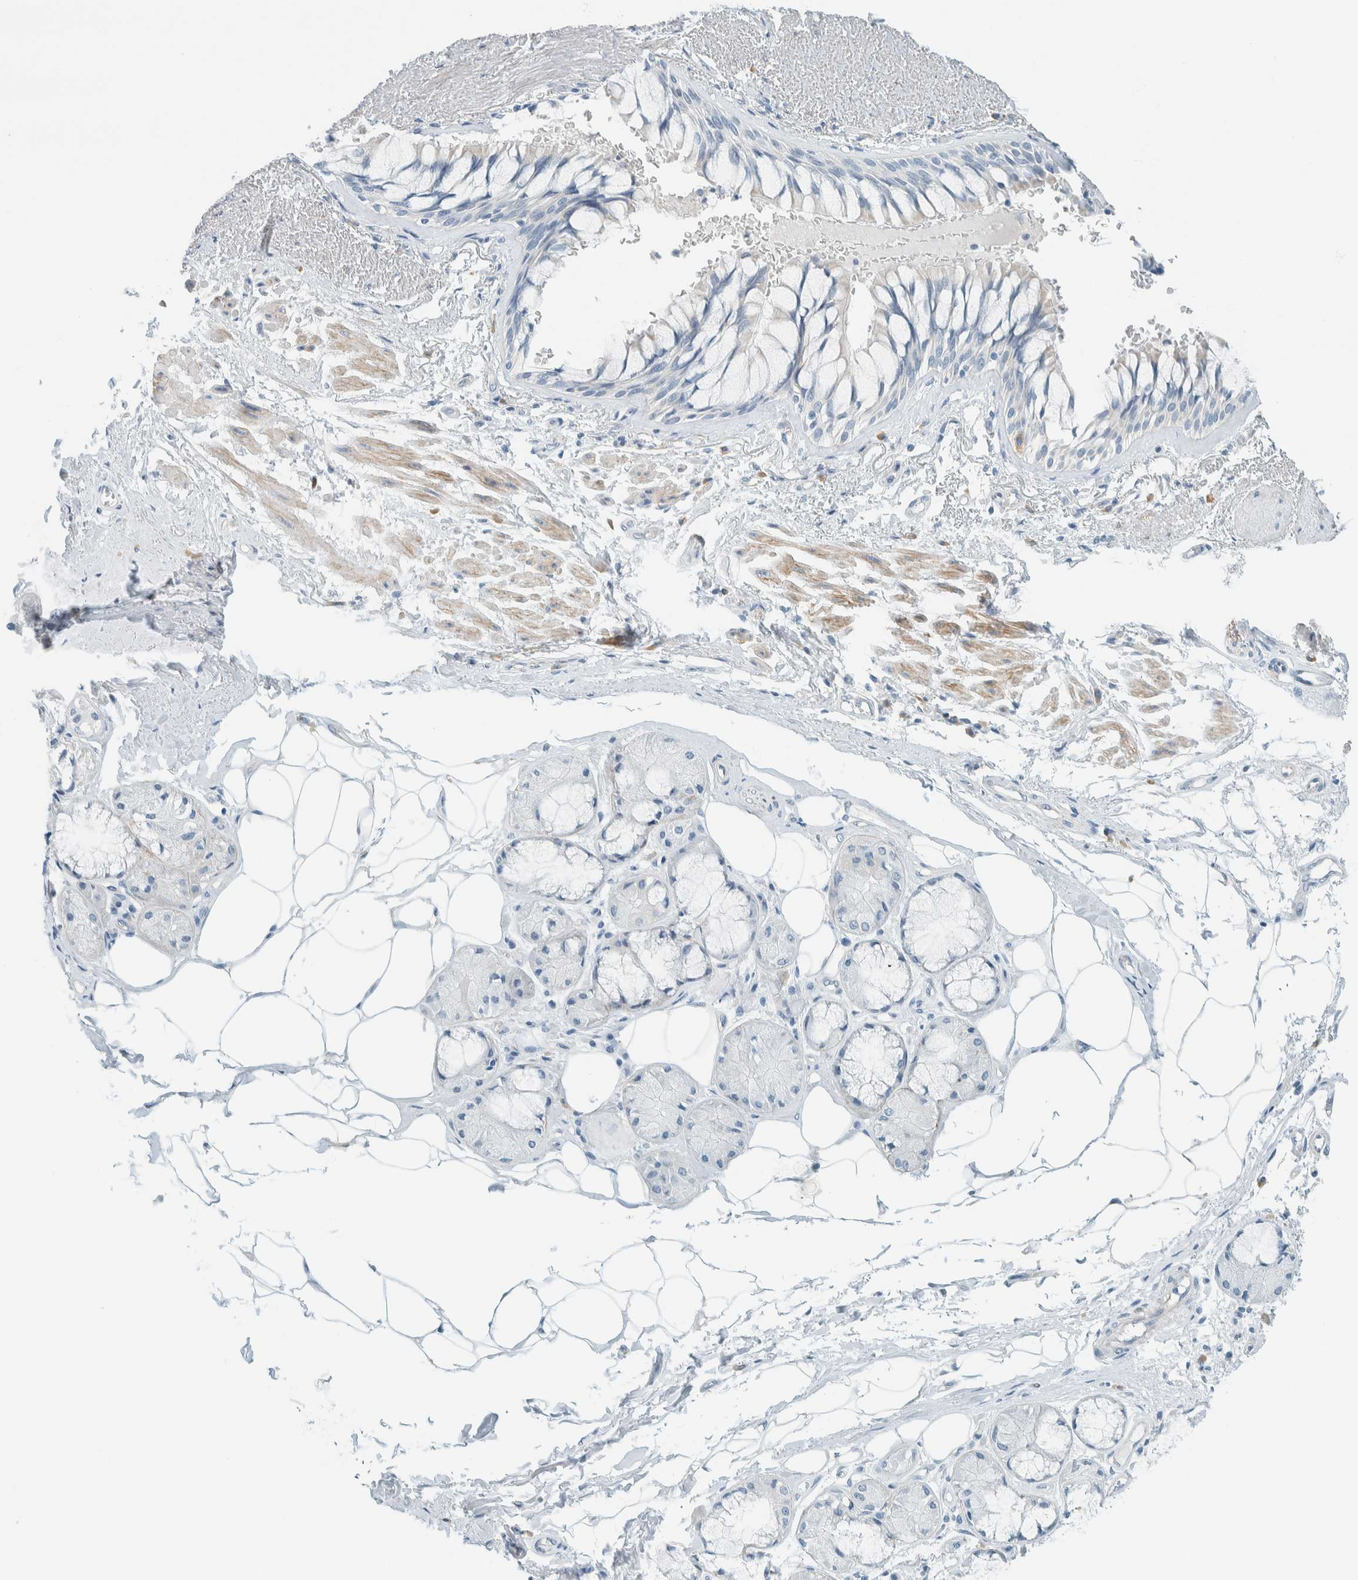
{"staining": {"intensity": "negative", "quantity": "none", "location": "none"}, "tissue": "bronchus", "cell_type": "Respiratory epithelial cells", "image_type": "normal", "snomed": [{"axis": "morphology", "description": "Normal tissue, NOS"}, {"axis": "topography", "description": "Bronchus"}], "caption": "Respiratory epithelial cells show no significant protein positivity in normal bronchus.", "gene": "SLFN12", "patient": {"sex": "male", "age": 66}}